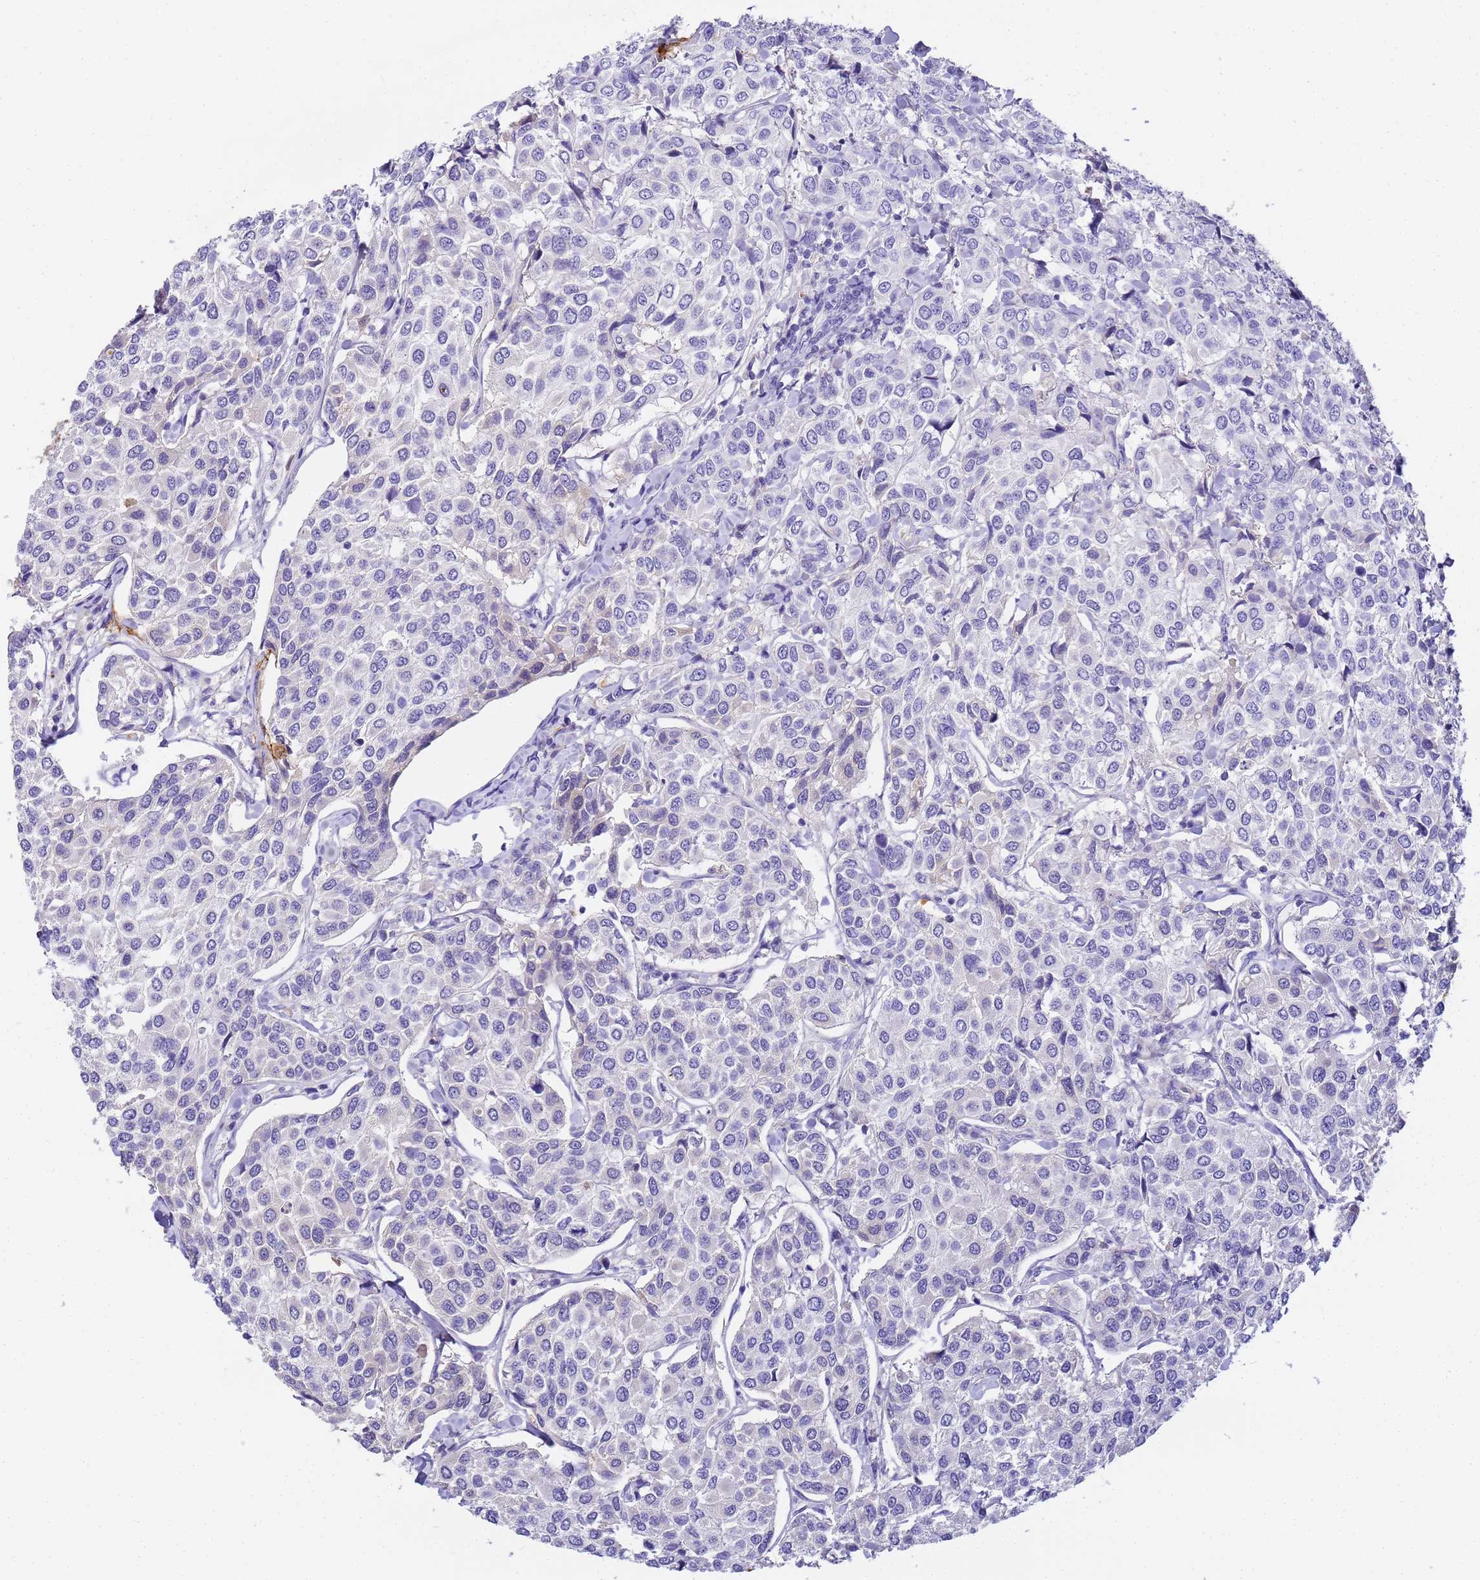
{"staining": {"intensity": "negative", "quantity": "none", "location": "none"}, "tissue": "breast cancer", "cell_type": "Tumor cells", "image_type": "cancer", "snomed": [{"axis": "morphology", "description": "Duct carcinoma"}, {"axis": "topography", "description": "Breast"}], "caption": "The immunohistochemistry (IHC) image has no significant expression in tumor cells of breast cancer tissue. The staining is performed using DAB brown chromogen with nuclei counter-stained in using hematoxylin.", "gene": "CFHR2", "patient": {"sex": "female", "age": 55}}